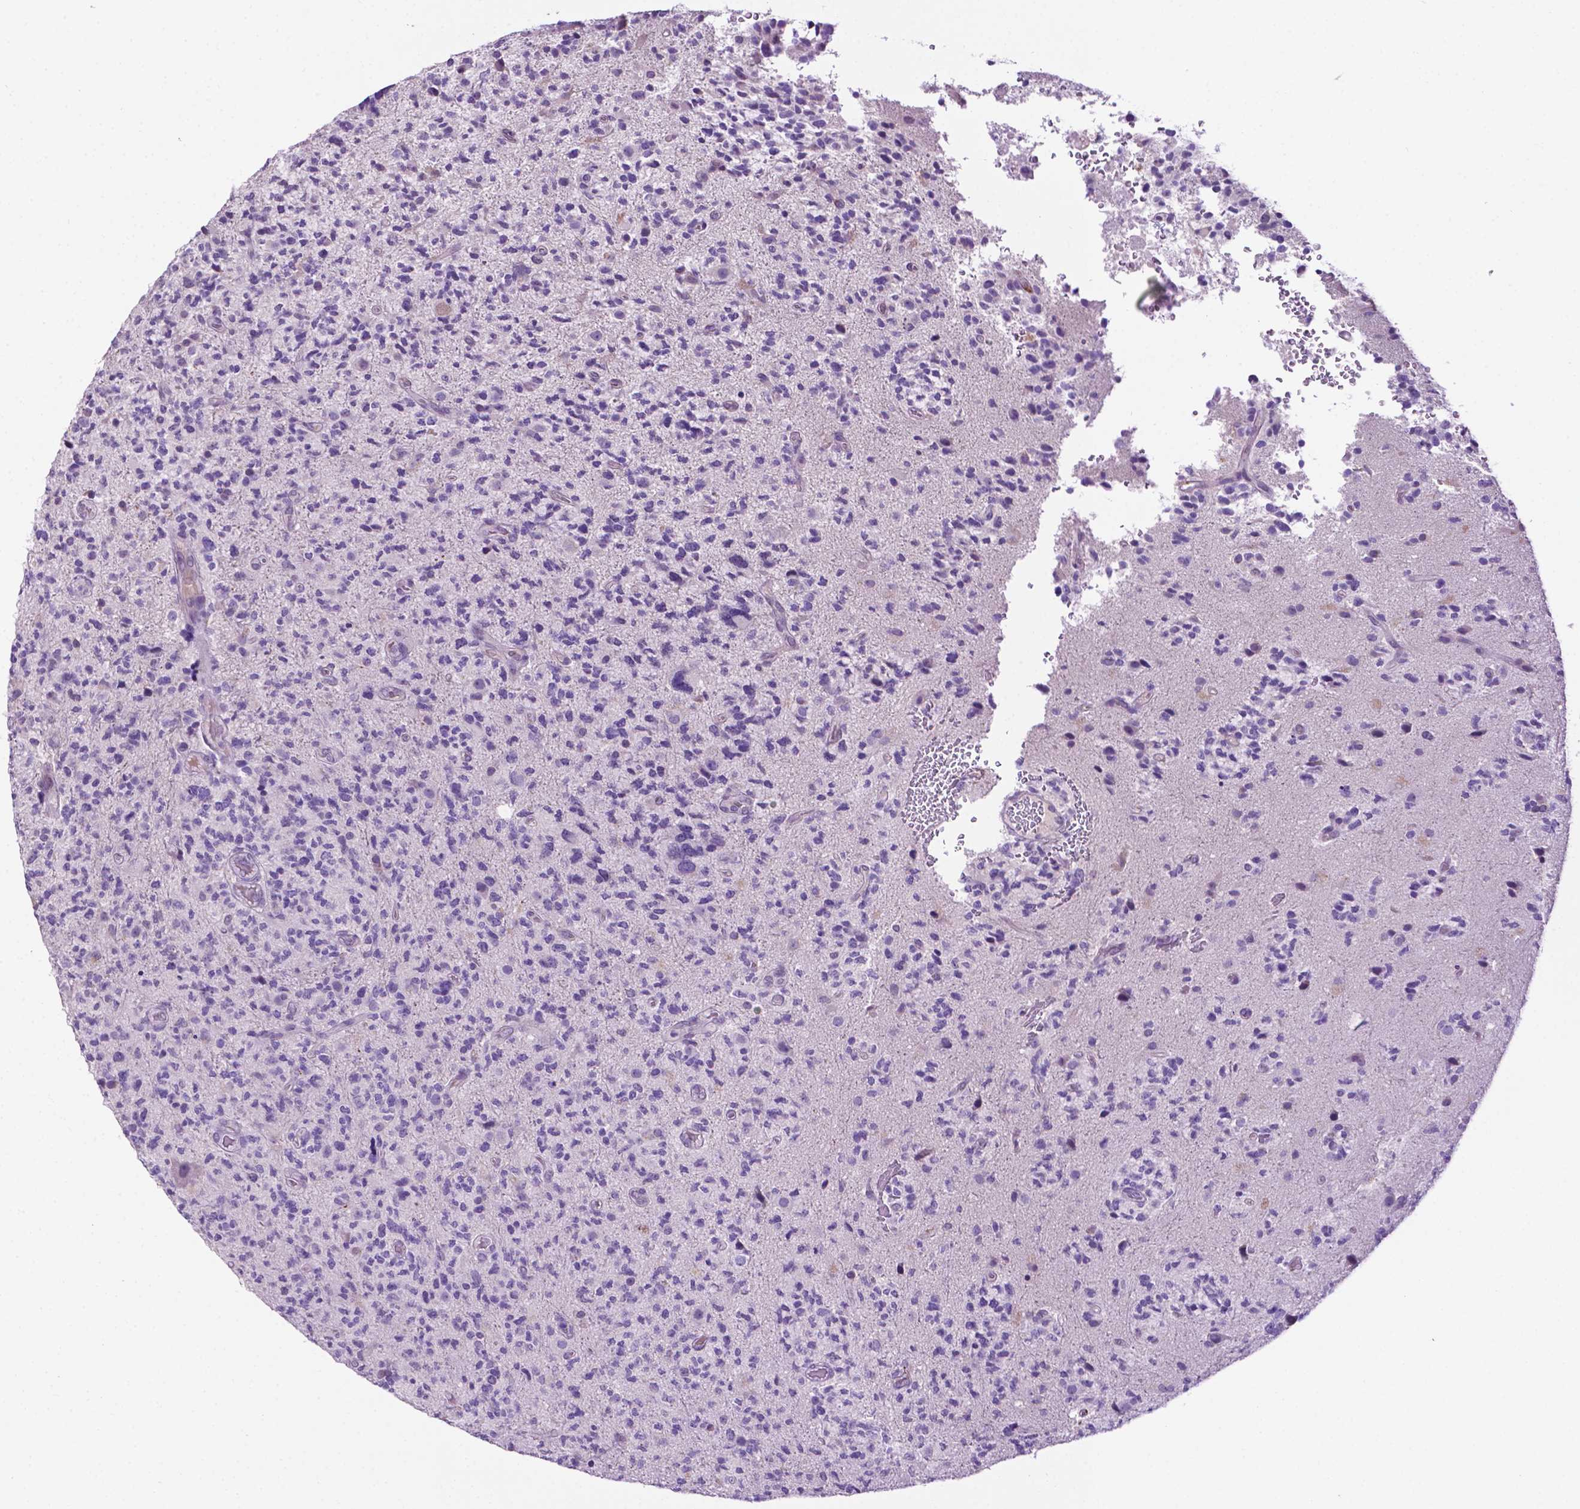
{"staining": {"intensity": "negative", "quantity": "none", "location": "none"}, "tissue": "glioma", "cell_type": "Tumor cells", "image_type": "cancer", "snomed": [{"axis": "morphology", "description": "Glioma, malignant, High grade"}, {"axis": "topography", "description": "Brain"}], "caption": "High magnification brightfield microscopy of glioma stained with DAB (brown) and counterstained with hematoxylin (blue): tumor cells show no significant staining.", "gene": "MMP27", "patient": {"sex": "female", "age": 71}}